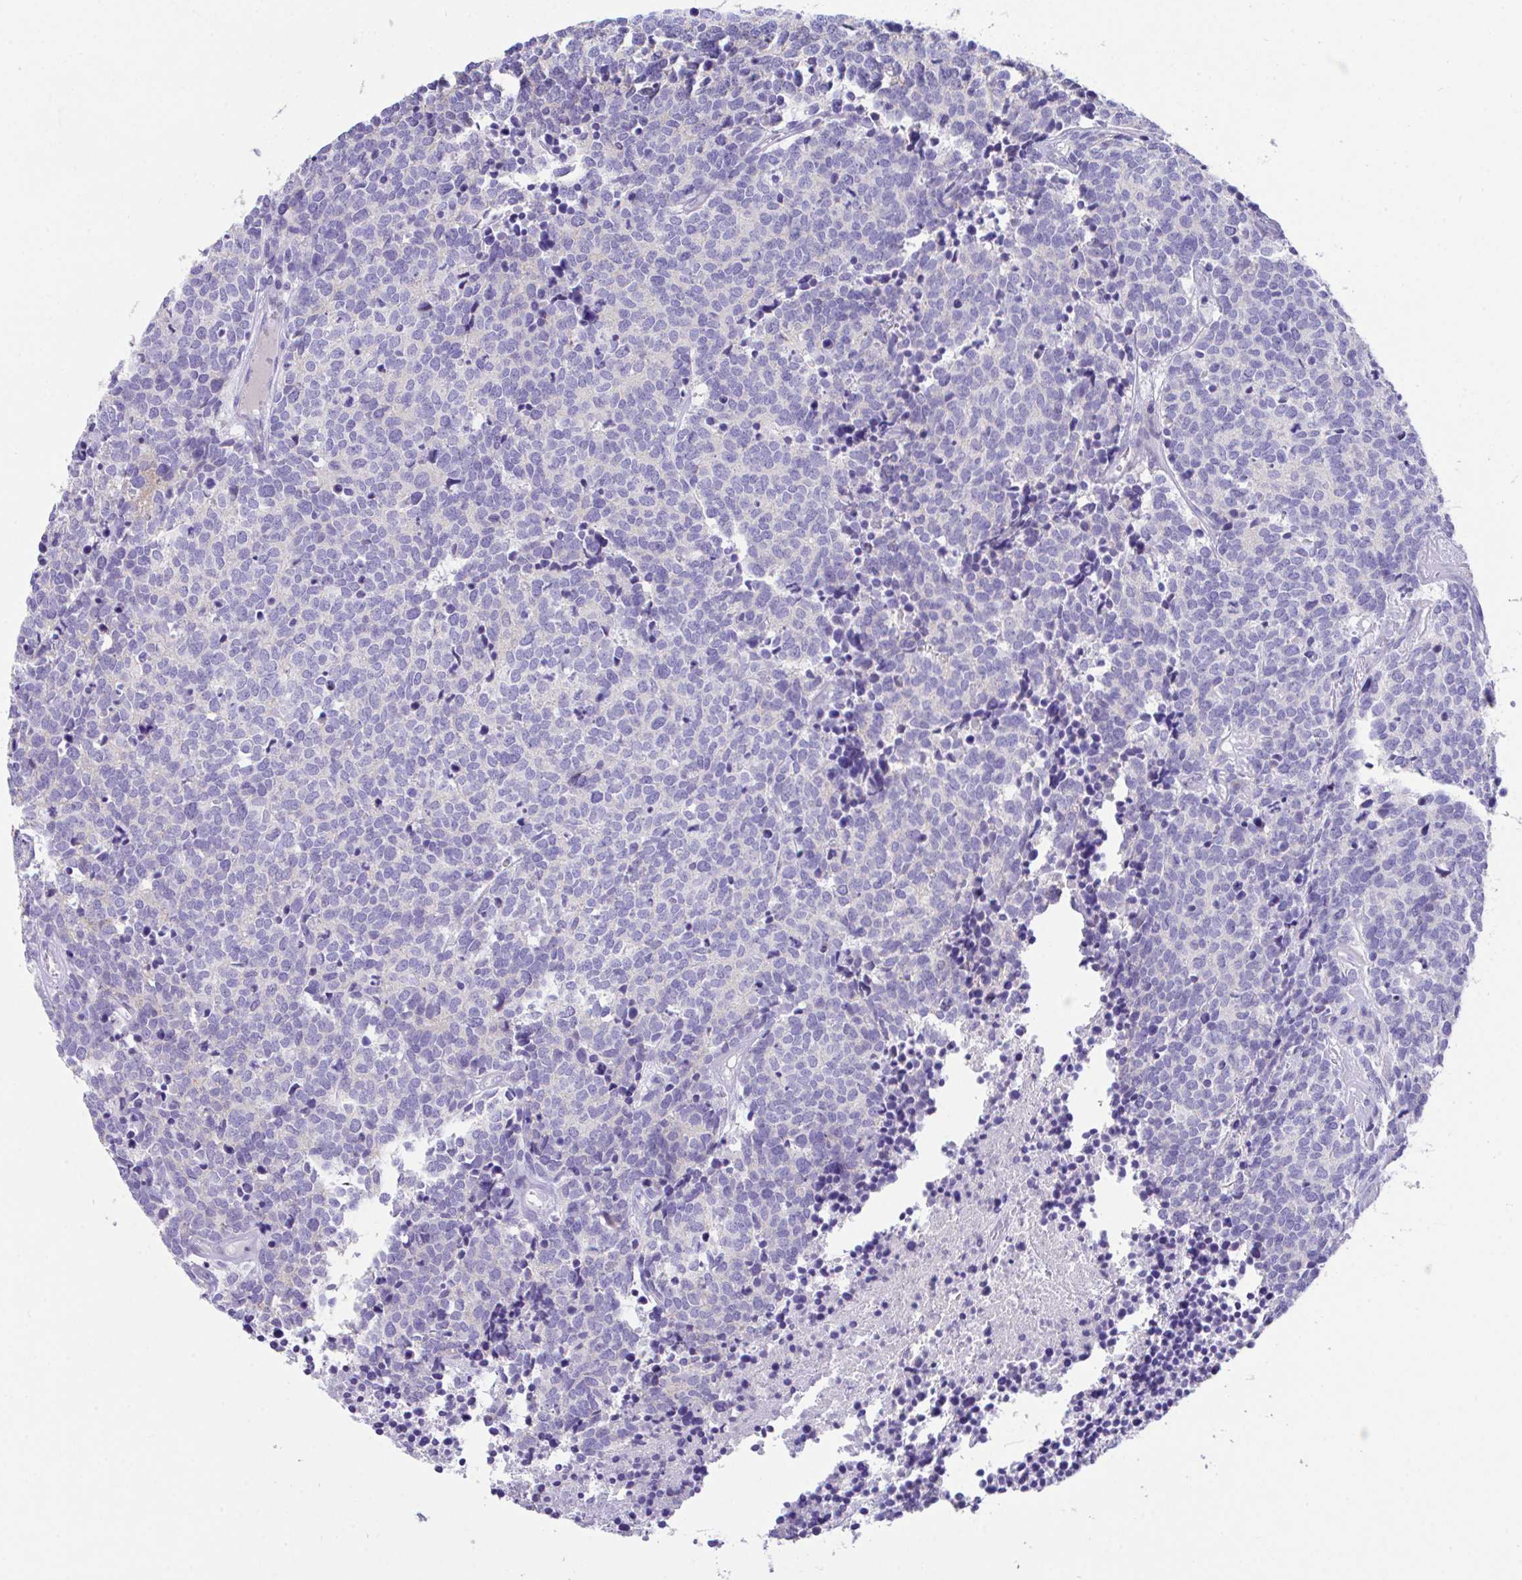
{"staining": {"intensity": "negative", "quantity": "none", "location": "none"}, "tissue": "carcinoid", "cell_type": "Tumor cells", "image_type": "cancer", "snomed": [{"axis": "morphology", "description": "Carcinoid, malignant, NOS"}, {"axis": "topography", "description": "Skin"}], "caption": "Immunohistochemistry of carcinoid reveals no staining in tumor cells.", "gene": "SLC16A6", "patient": {"sex": "female", "age": 79}}